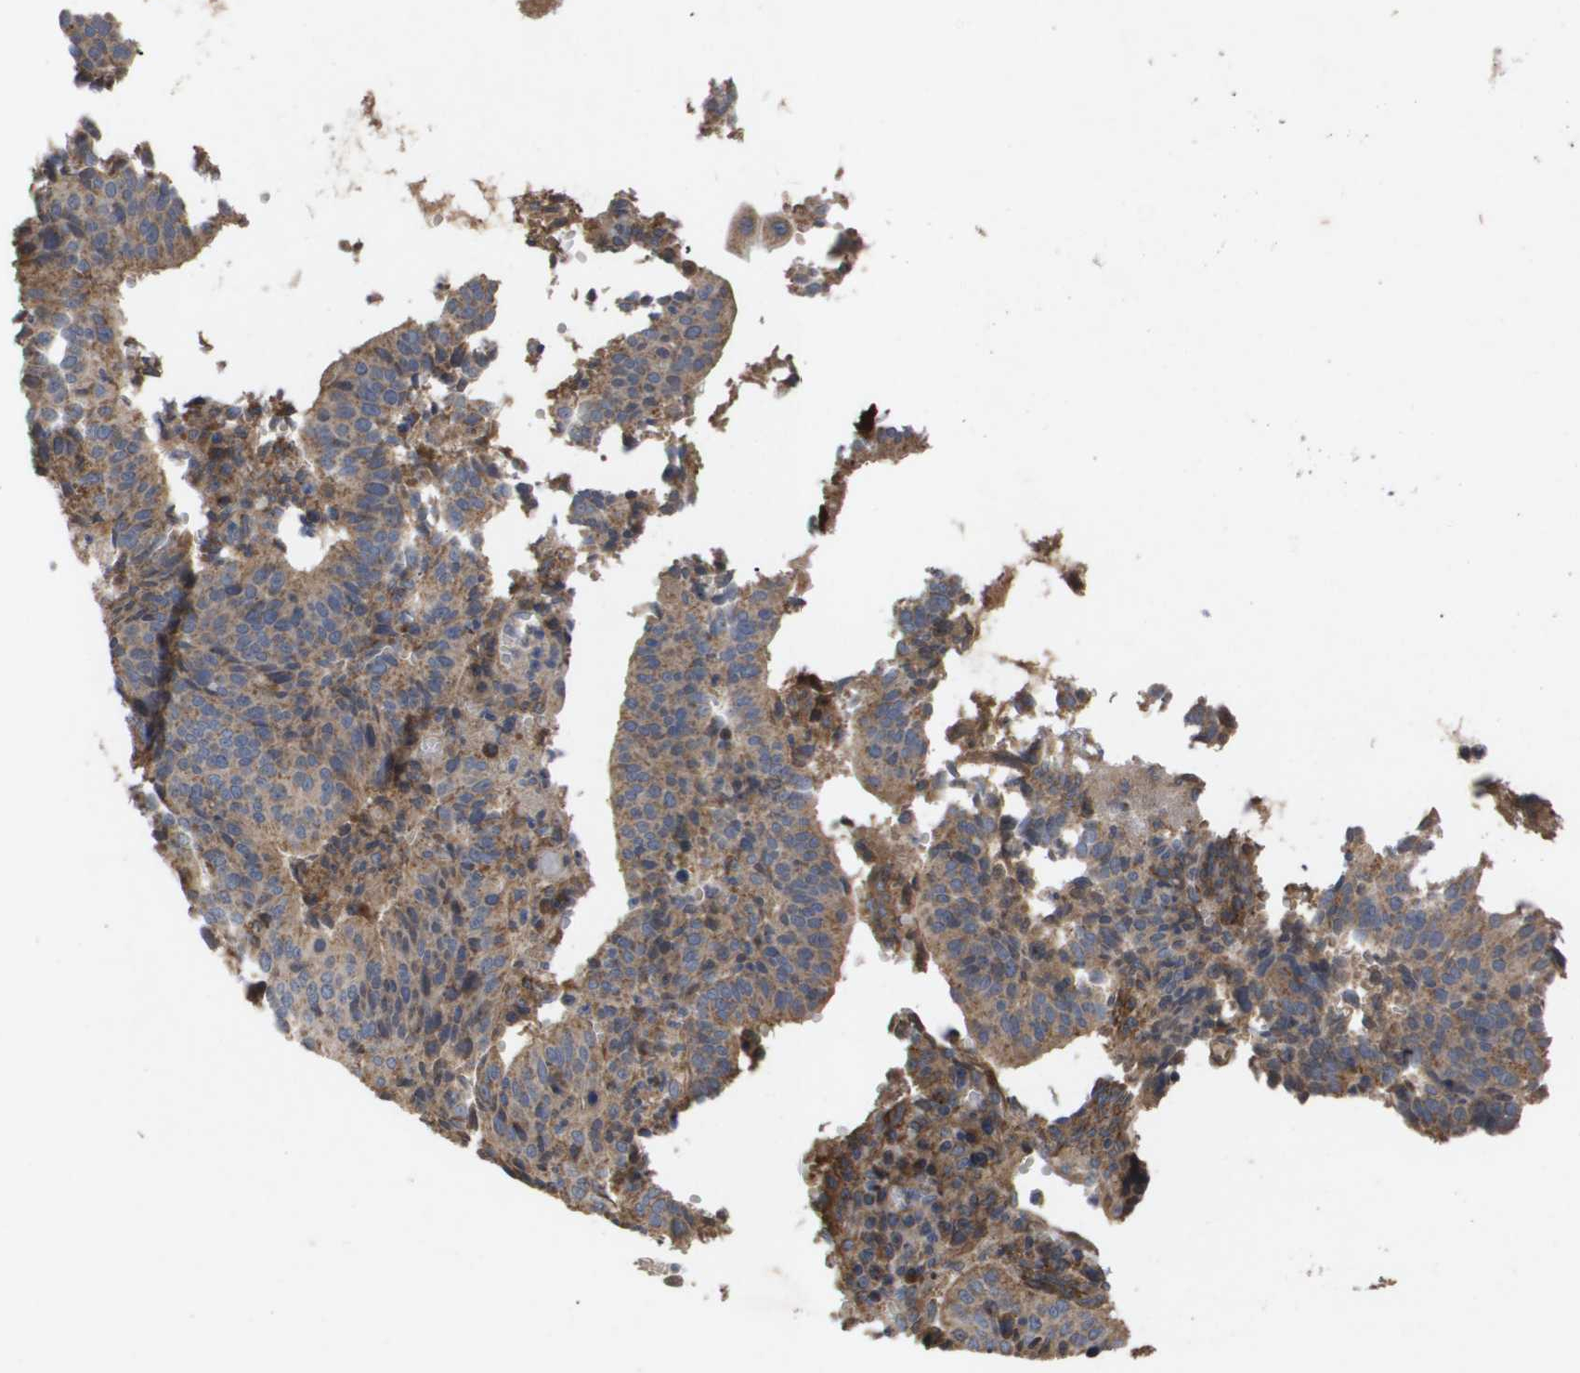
{"staining": {"intensity": "weak", "quantity": ">75%", "location": "cytoplasmic/membranous"}, "tissue": "cervical cancer", "cell_type": "Tumor cells", "image_type": "cancer", "snomed": [{"axis": "morphology", "description": "Normal tissue, NOS"}, {"axis": "morphology", "description": "Squamous cell carcinoma, NOS"}, {"axis": "topography", "description": "Cervix"}], "caption": "The photomicrograph demonstrates staining of squamous cell carcinoma (cervical), revealing weak cytoplasmic/membranous protein expression (brown color) within tumor cells.", "gene": "TNS1", "patient": {"sex": "female", "age": 39}}